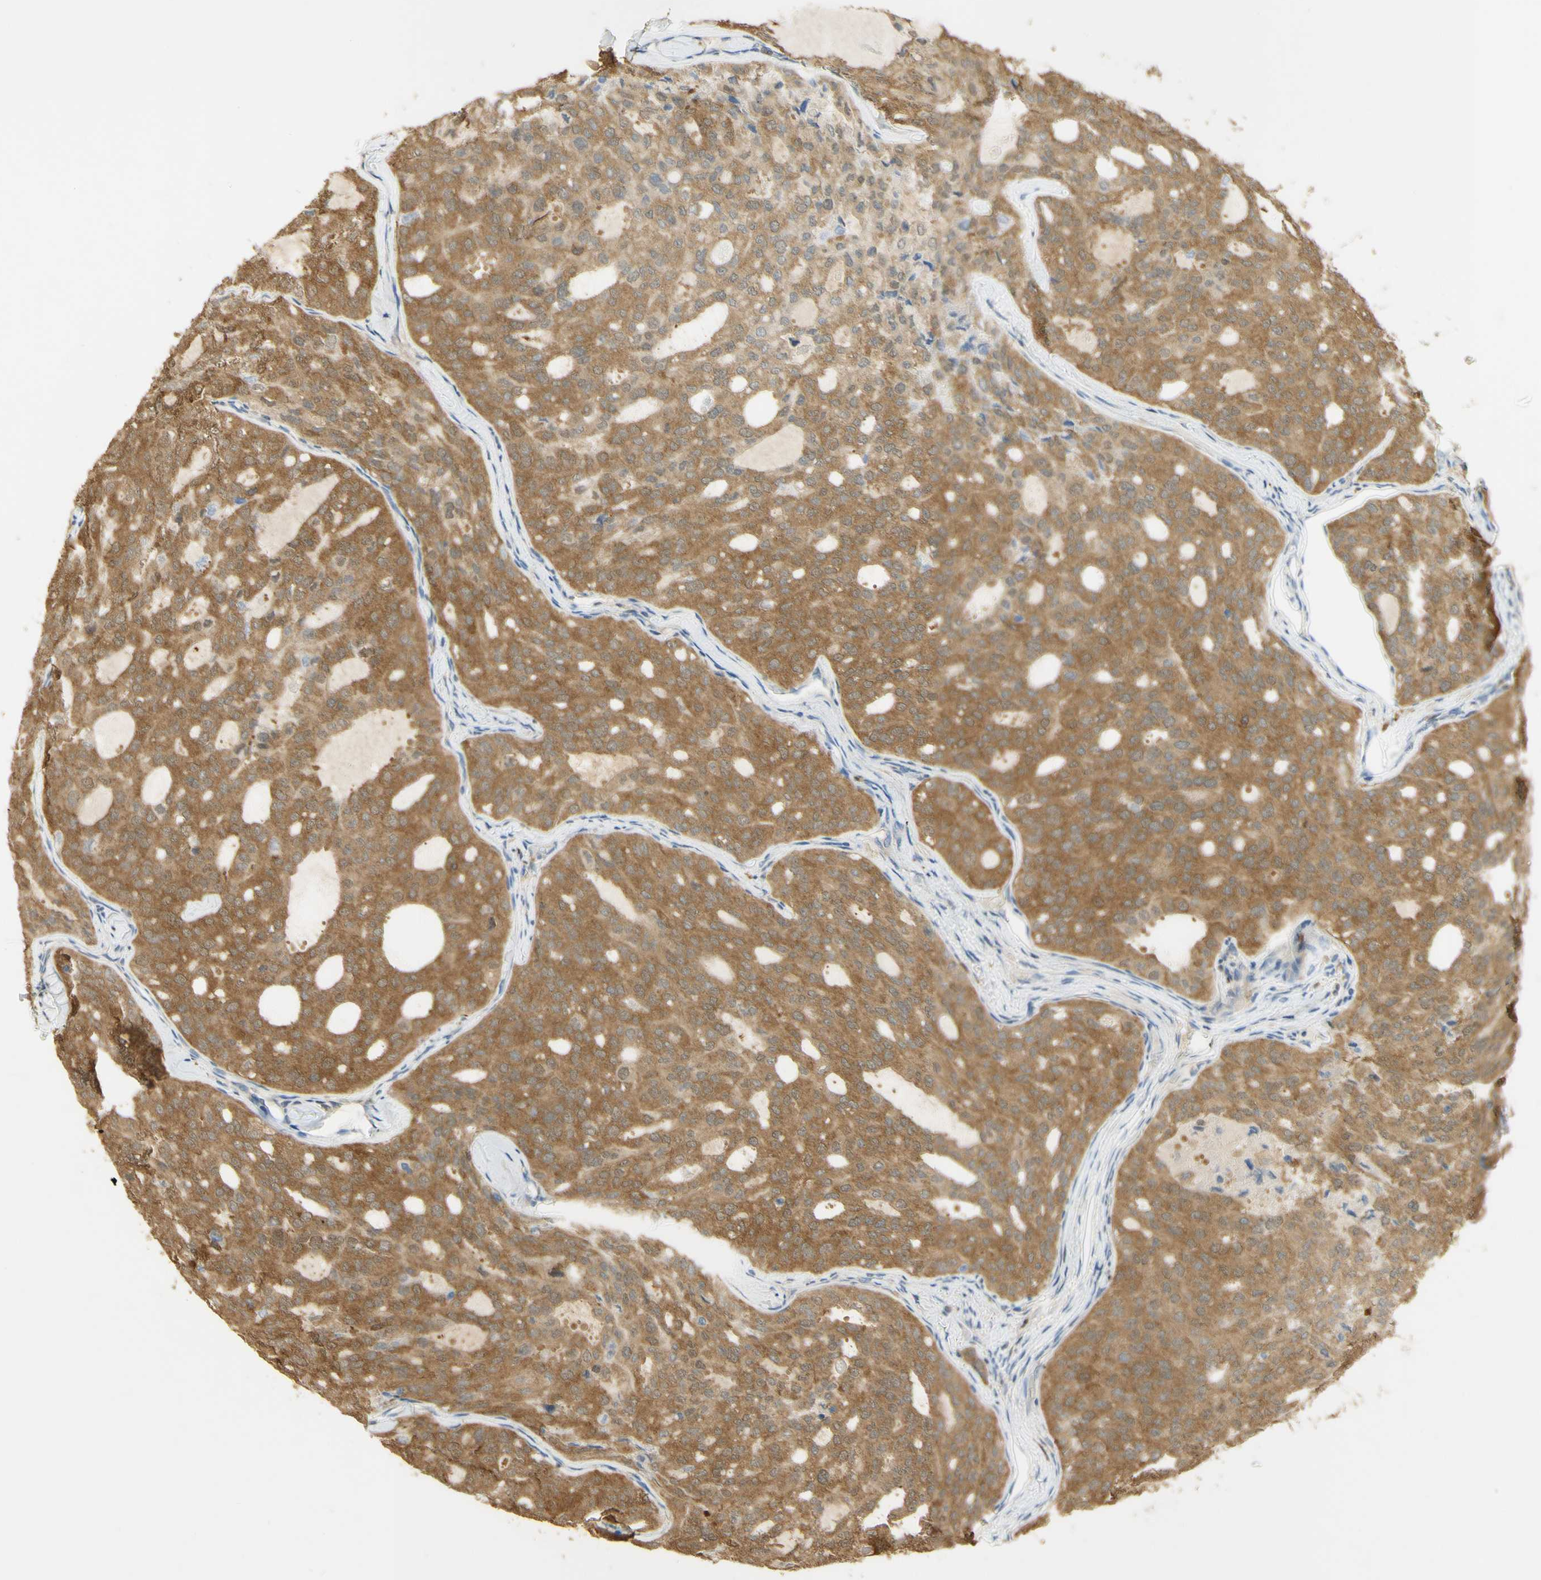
{"staining": {"intensity": "moderate", "quantity": ">75%", "location": "cytoplasmic/membranous"}, "tissue": "thyroid cancer", "cell_type": "Tumor cells", "image_type": "cancer", "snomed": [{"axis": "morphology", "description": "Follicular adenoma carcinoma, NOS"}, {"axis": "topography", "description": "Thyroid gland"}], "caption": "DAB (3,3'-diaminobenzidine) immunohistochemical staining of thyroid cancer shows moderate cytoplasmic/membranous protein positivity in about >75% of tumor cells.", "gene": "PAK1", "patient": {"sex": "male", "age": 75}}